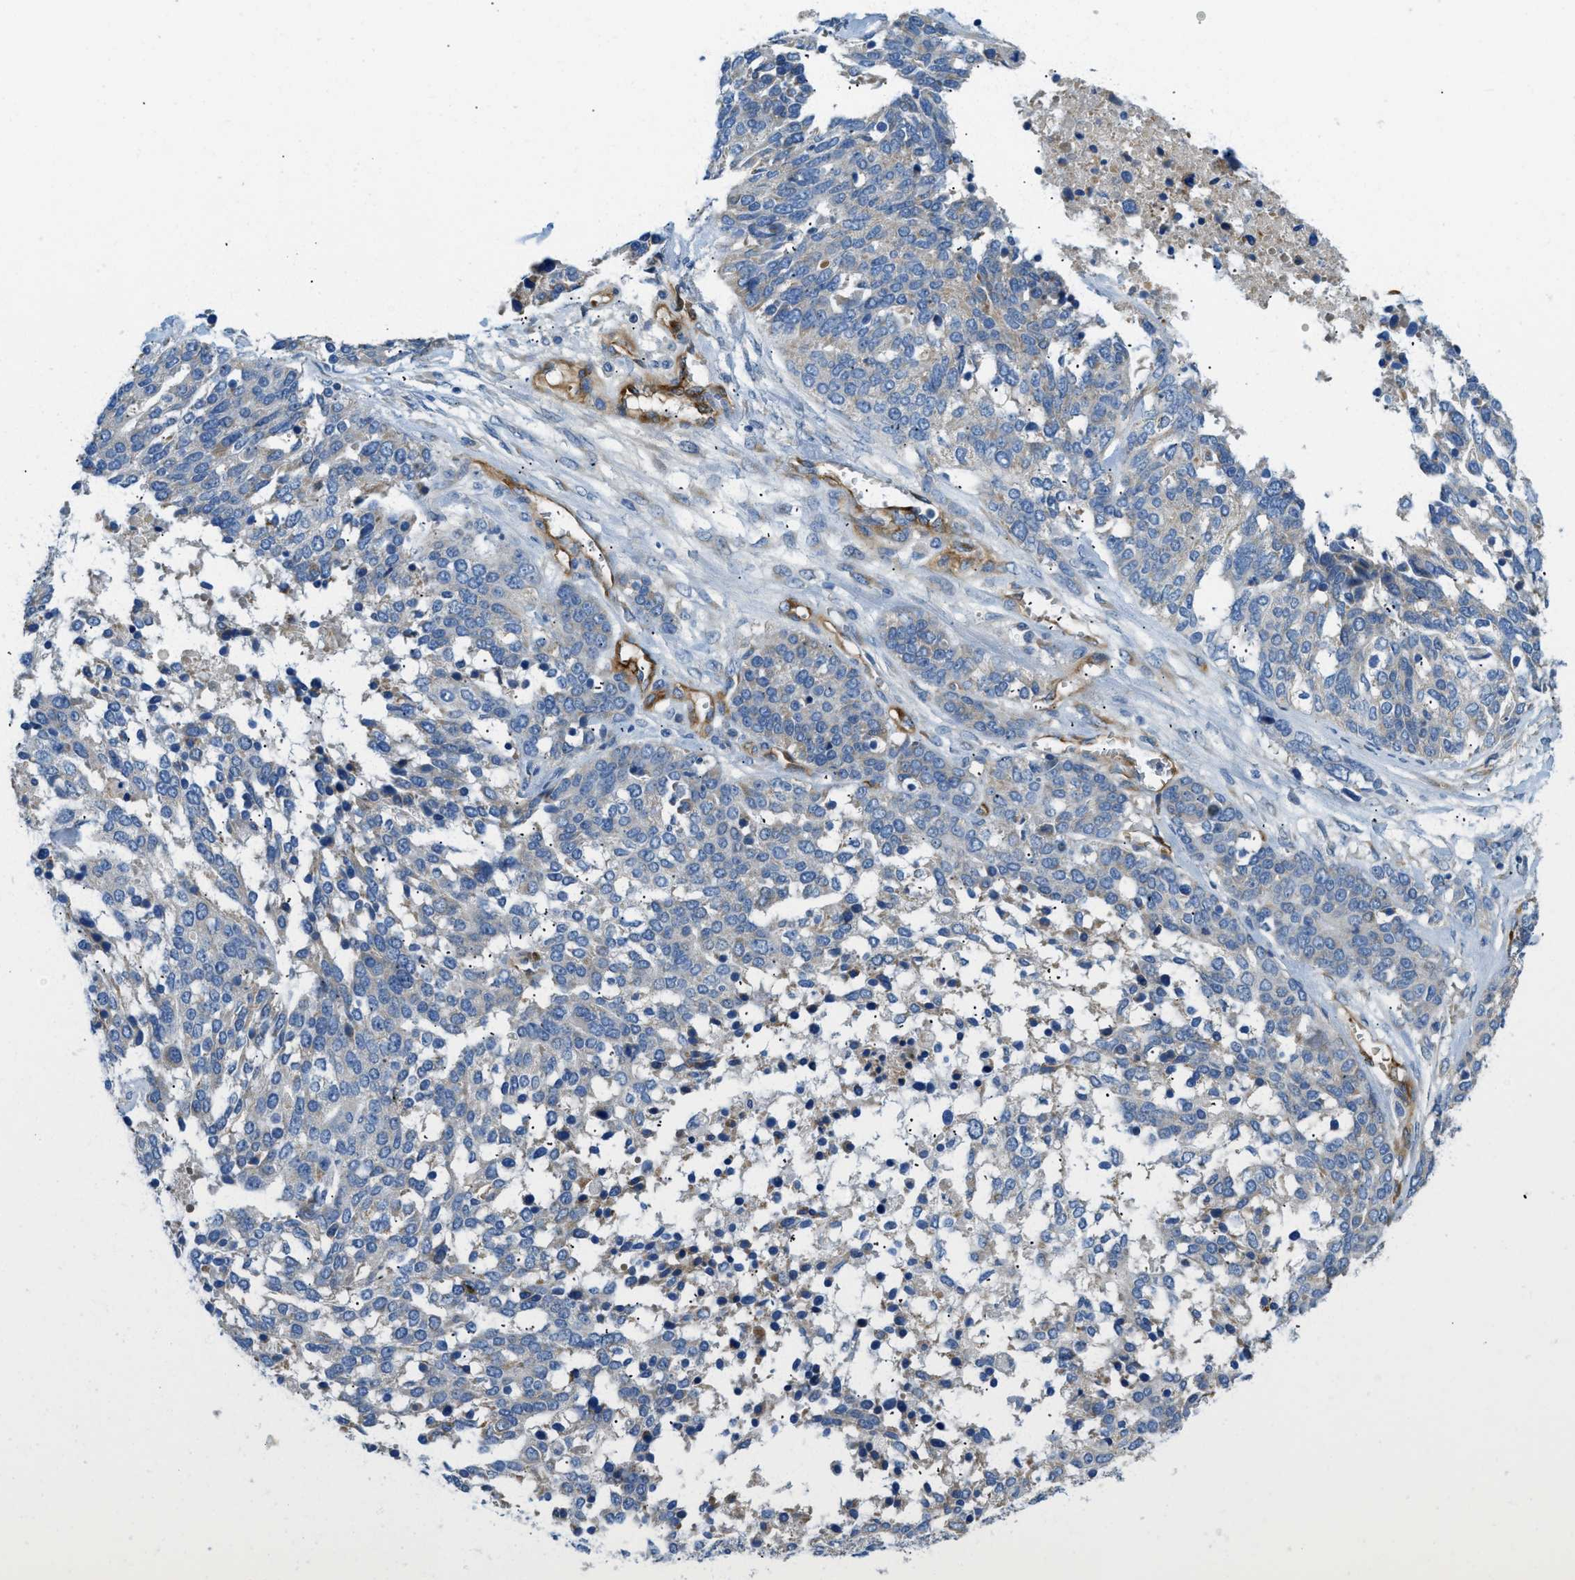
{"staining": {"intensity": "negative", "quantity": "none", "location": "none"}, "tissue": "ovarian cancer", "cell_type": "Tumor cells", "image_type": "cancer", "snomed": [{"axis": "morphology", "description": "Cystadenocarcinoma, serous, NOS"}, {"axis": "topography", "description": "Ovary"}], "caption": "IHC image of human serous cystadenocarcinoma (ovarian) stained for a protein (brown), which displays no expression in tumor cells. (DAB immunohistochemistry (IHC), high magnification).", "gene": "COL15A1", "patient": {"sex": "female", "age": 44}}